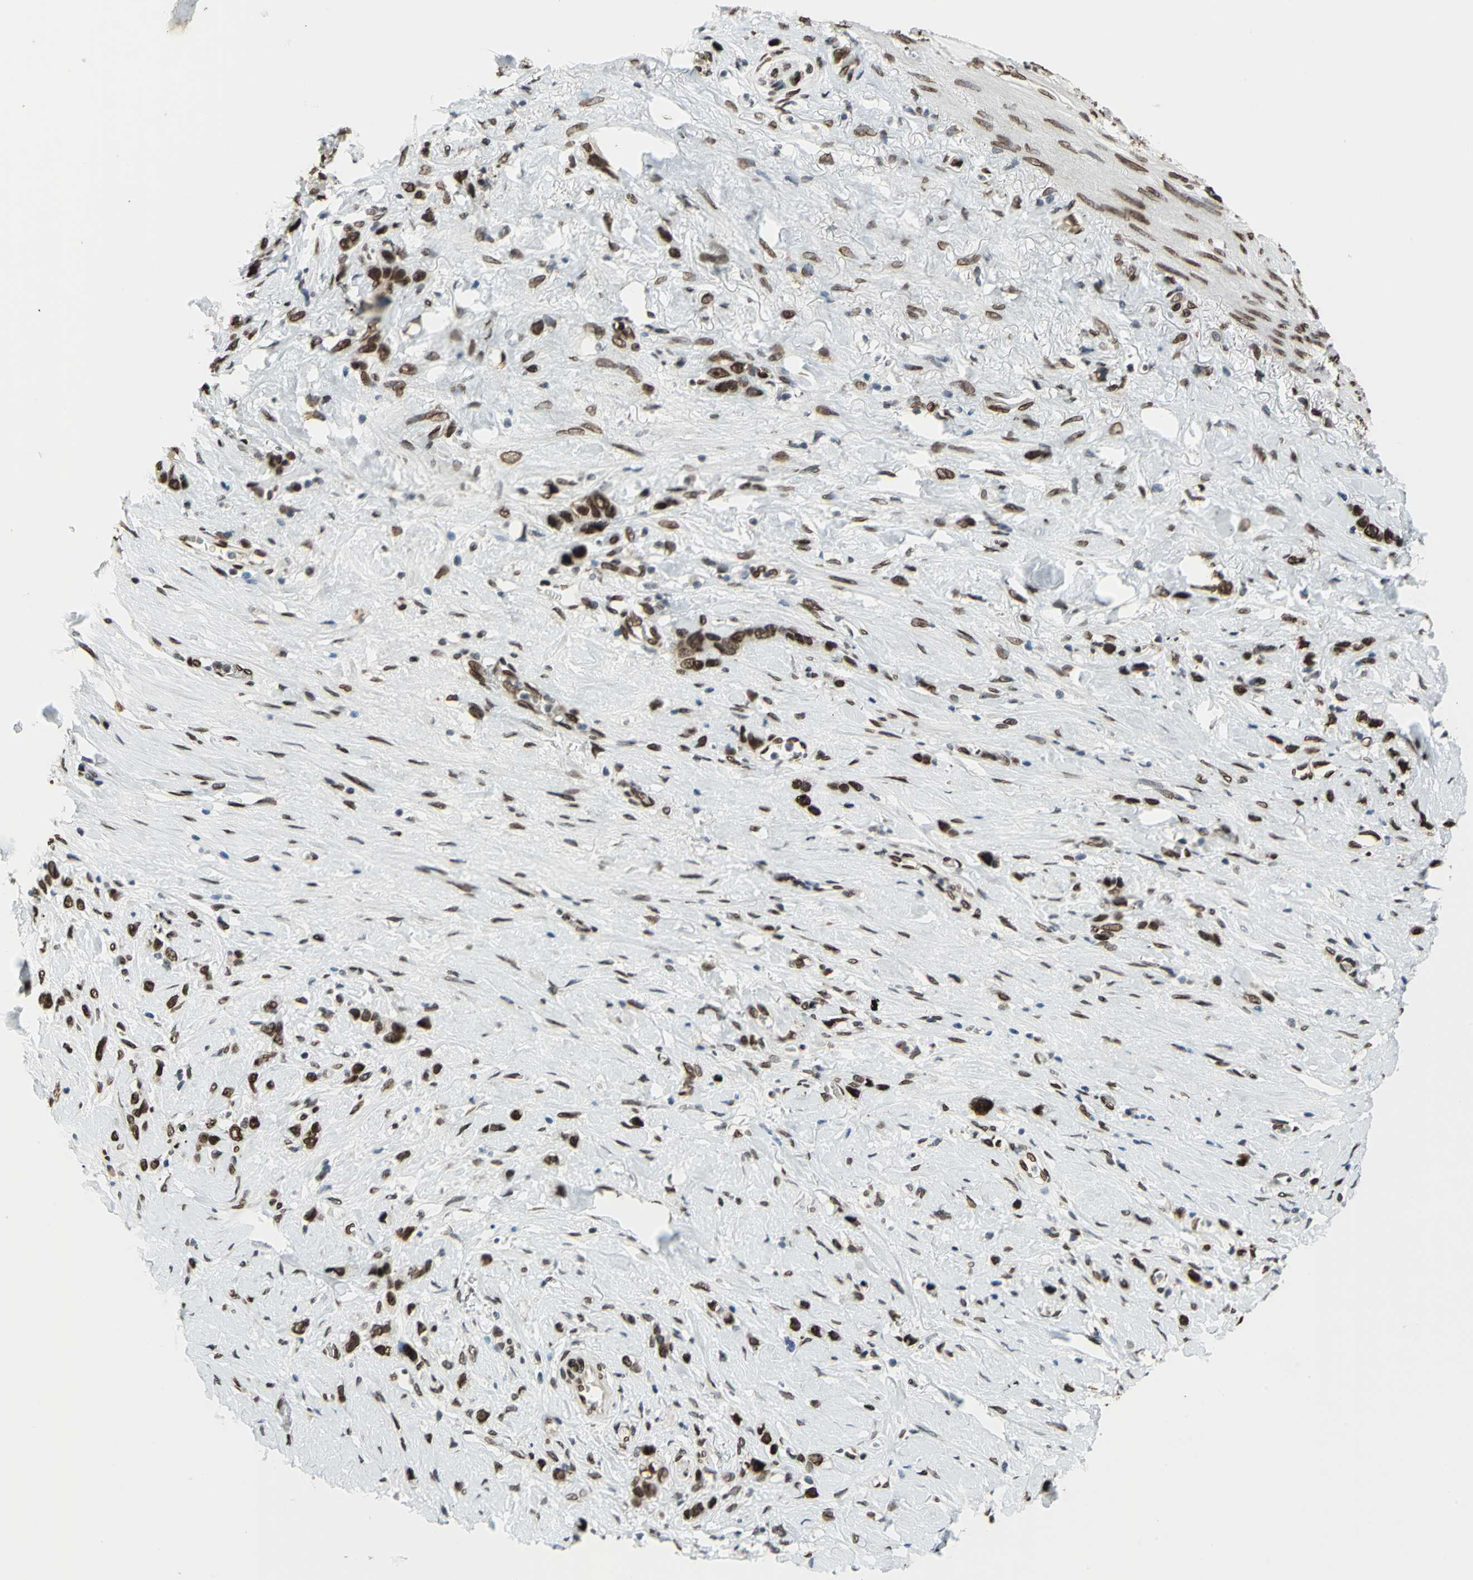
{"staining": {"intensity": "strong", "quantity": ">75%", "location": "nuclear"}, "tissue": "stomach cancer", "cell_type": "Tumor cells", "image_type": "cancer", "snomed": [{"axis": "morphology", "description": "Normal tissue, NOS"}, {"axis": "morphology", "description": "Adenocarcinoma, NOS"}, {"axis": "morphology", "description": "Adenocarcinoma, High grade"}, {"axis": "topography", "description": "Stomach, upper"}, {"axis": "topography", "description": "Stomach"}], "caption": "The micrograph demonstrates staining of stomach high-grade adenocarcinoma, revealing strong nuclear protein staining (brown color) within tumor cells.", "gene": "ISY1", "patient": {"sex": "female", "age": 65}}